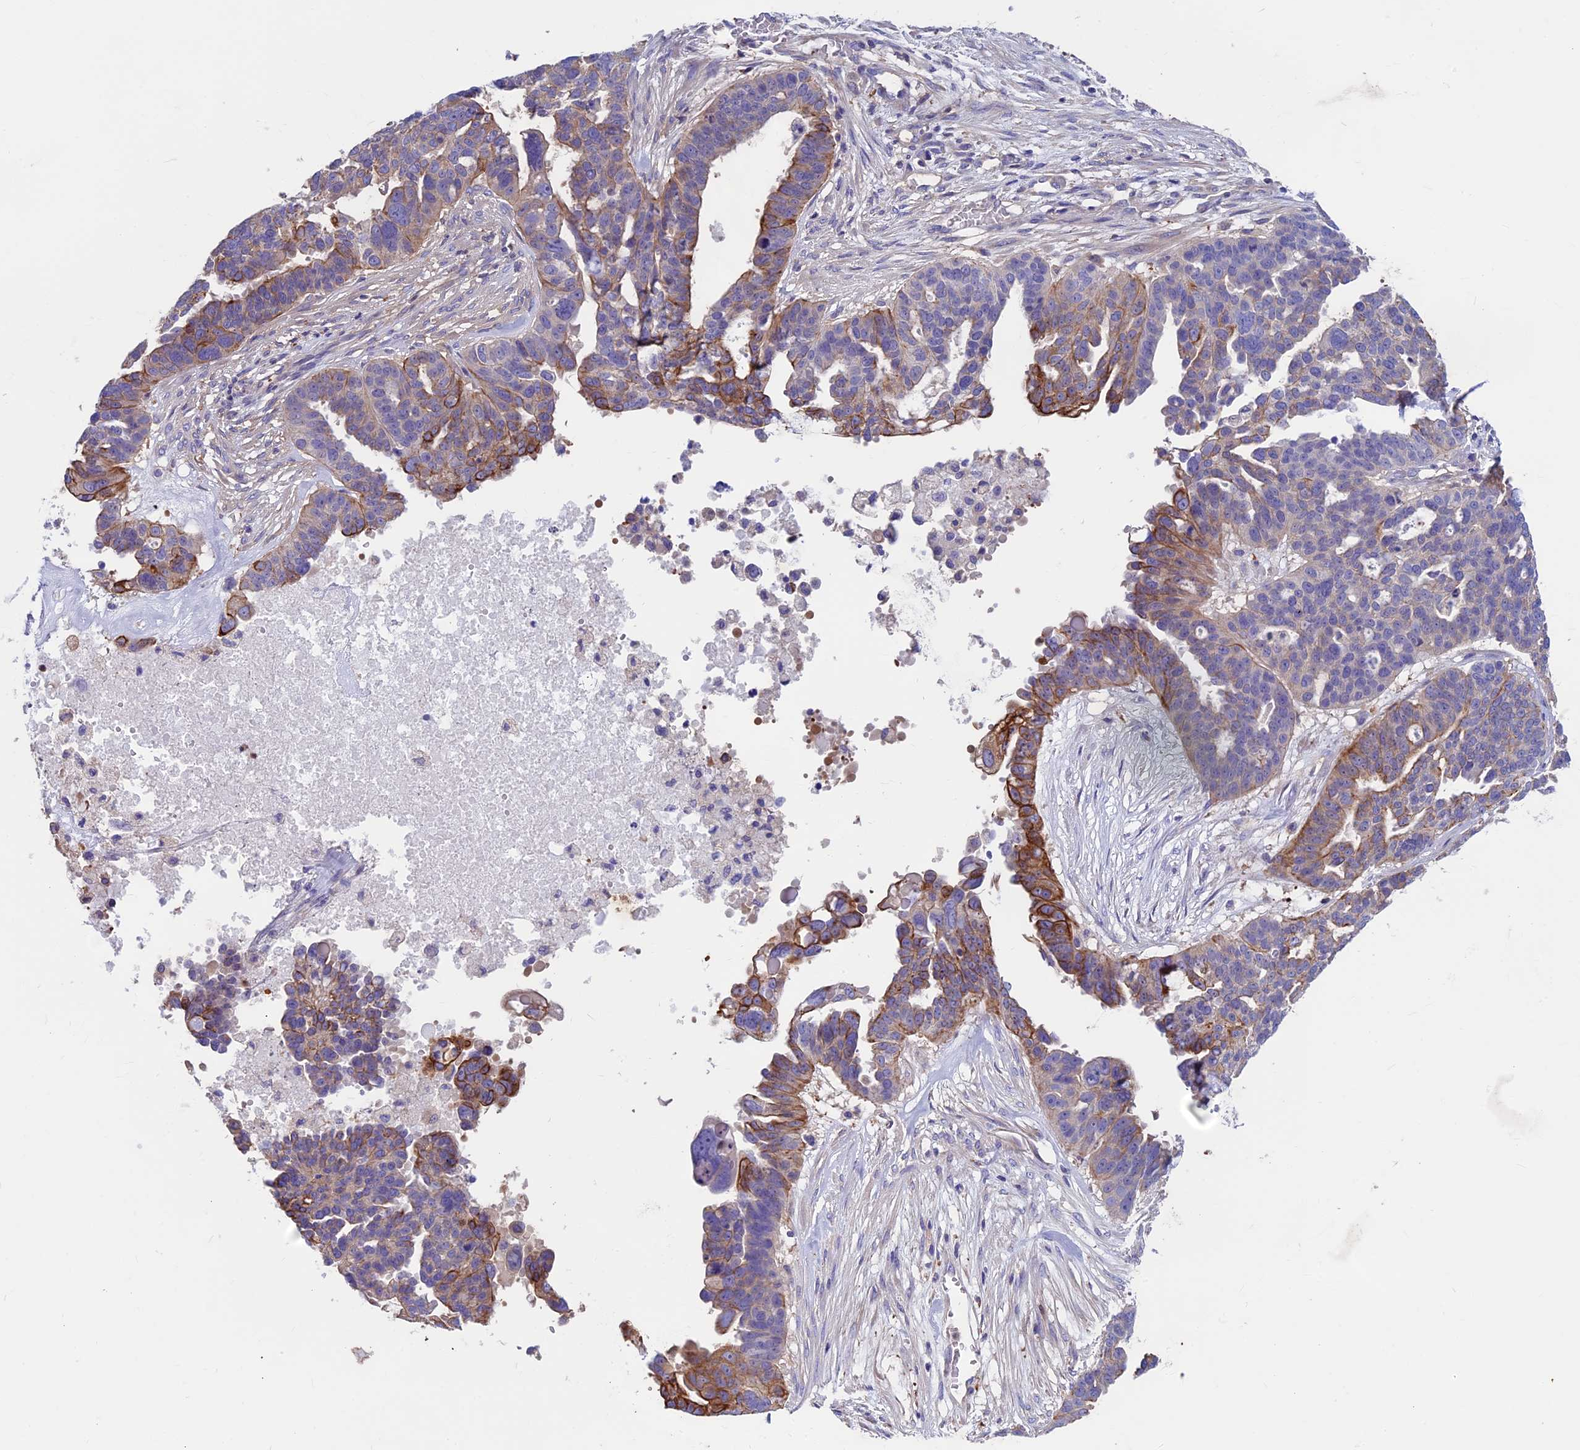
{"staining": {"intensity": "strong", "quantity": "<25%", "location": "cytoplasmic/membranous"}, "tissue": "ovarian cancer", "cell_type": "Tumor cells", "image_type": "cancer", "snomed": [{"axis": "morphology", "description": "Cystadenocarcinoma, serous, NOS"}, {"axis": "topography", "description": "Ovary"}], "caption": "Serous cystadenocarcinoma (ovarian) tissue reveals strong cytoplasmic/membranous positivity in approximately <25% of tumor cells (Stains: DAB in brown, nuclei in blue, Microscopy: brightfield microscopy at high magnification).", "gene": "CDAN1", "patient": {"sex": "female", "age": 59}}